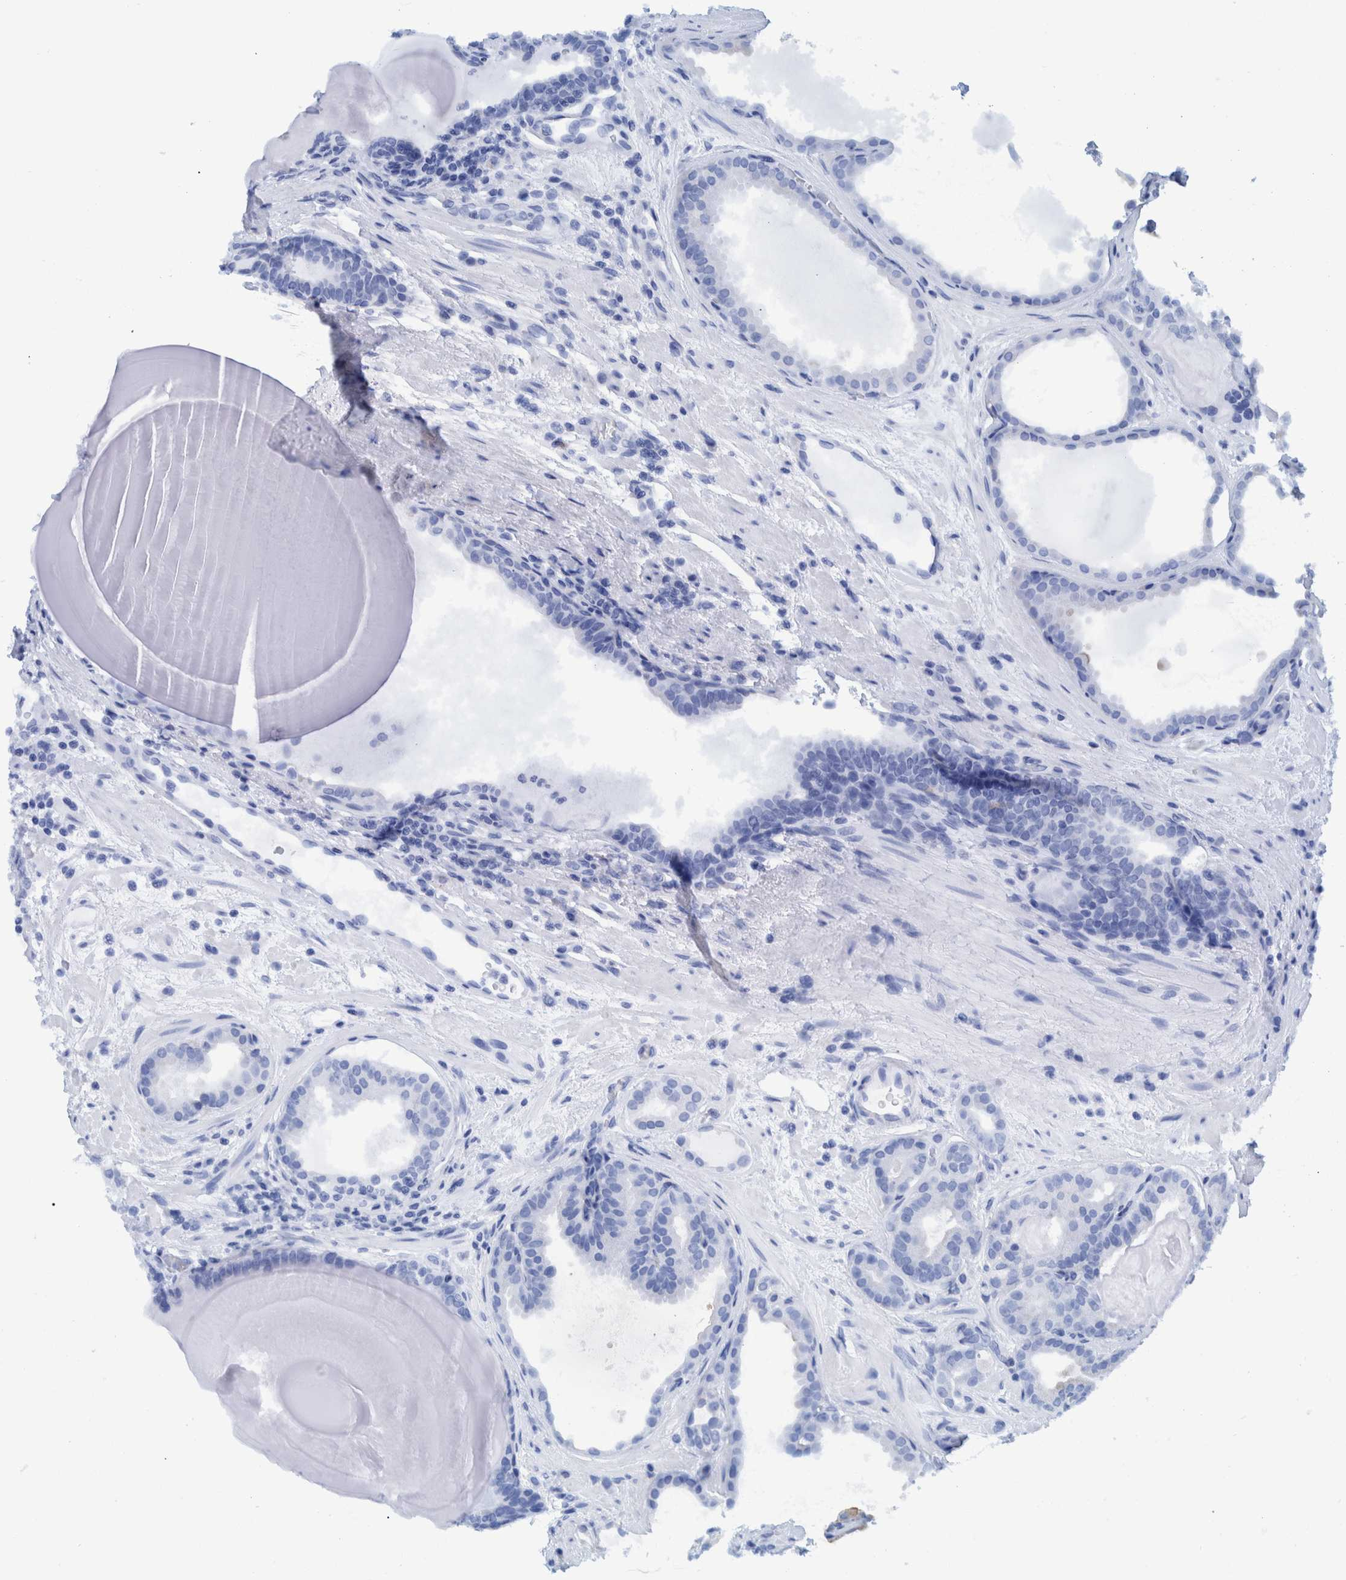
{"staining": {"intensity": "negative", "quantity": "none", "location": "none"}, "tissue": "prostate cancer", "cell_type": "Tumor cells", "image_type": "cancer", "snomed": [{"axis": "morphology", "description": "Adenocarcinoma, High grade"}, {"axis": "topography", "description": "Prostate"}], "caption": "Adenocarcinoma (high-grade) (prostate) was stained to show a protein in brown. There is no significant expression in tumor cells.", "gene": "BZW2", "patient": {"sex": "male", "age": 60}}